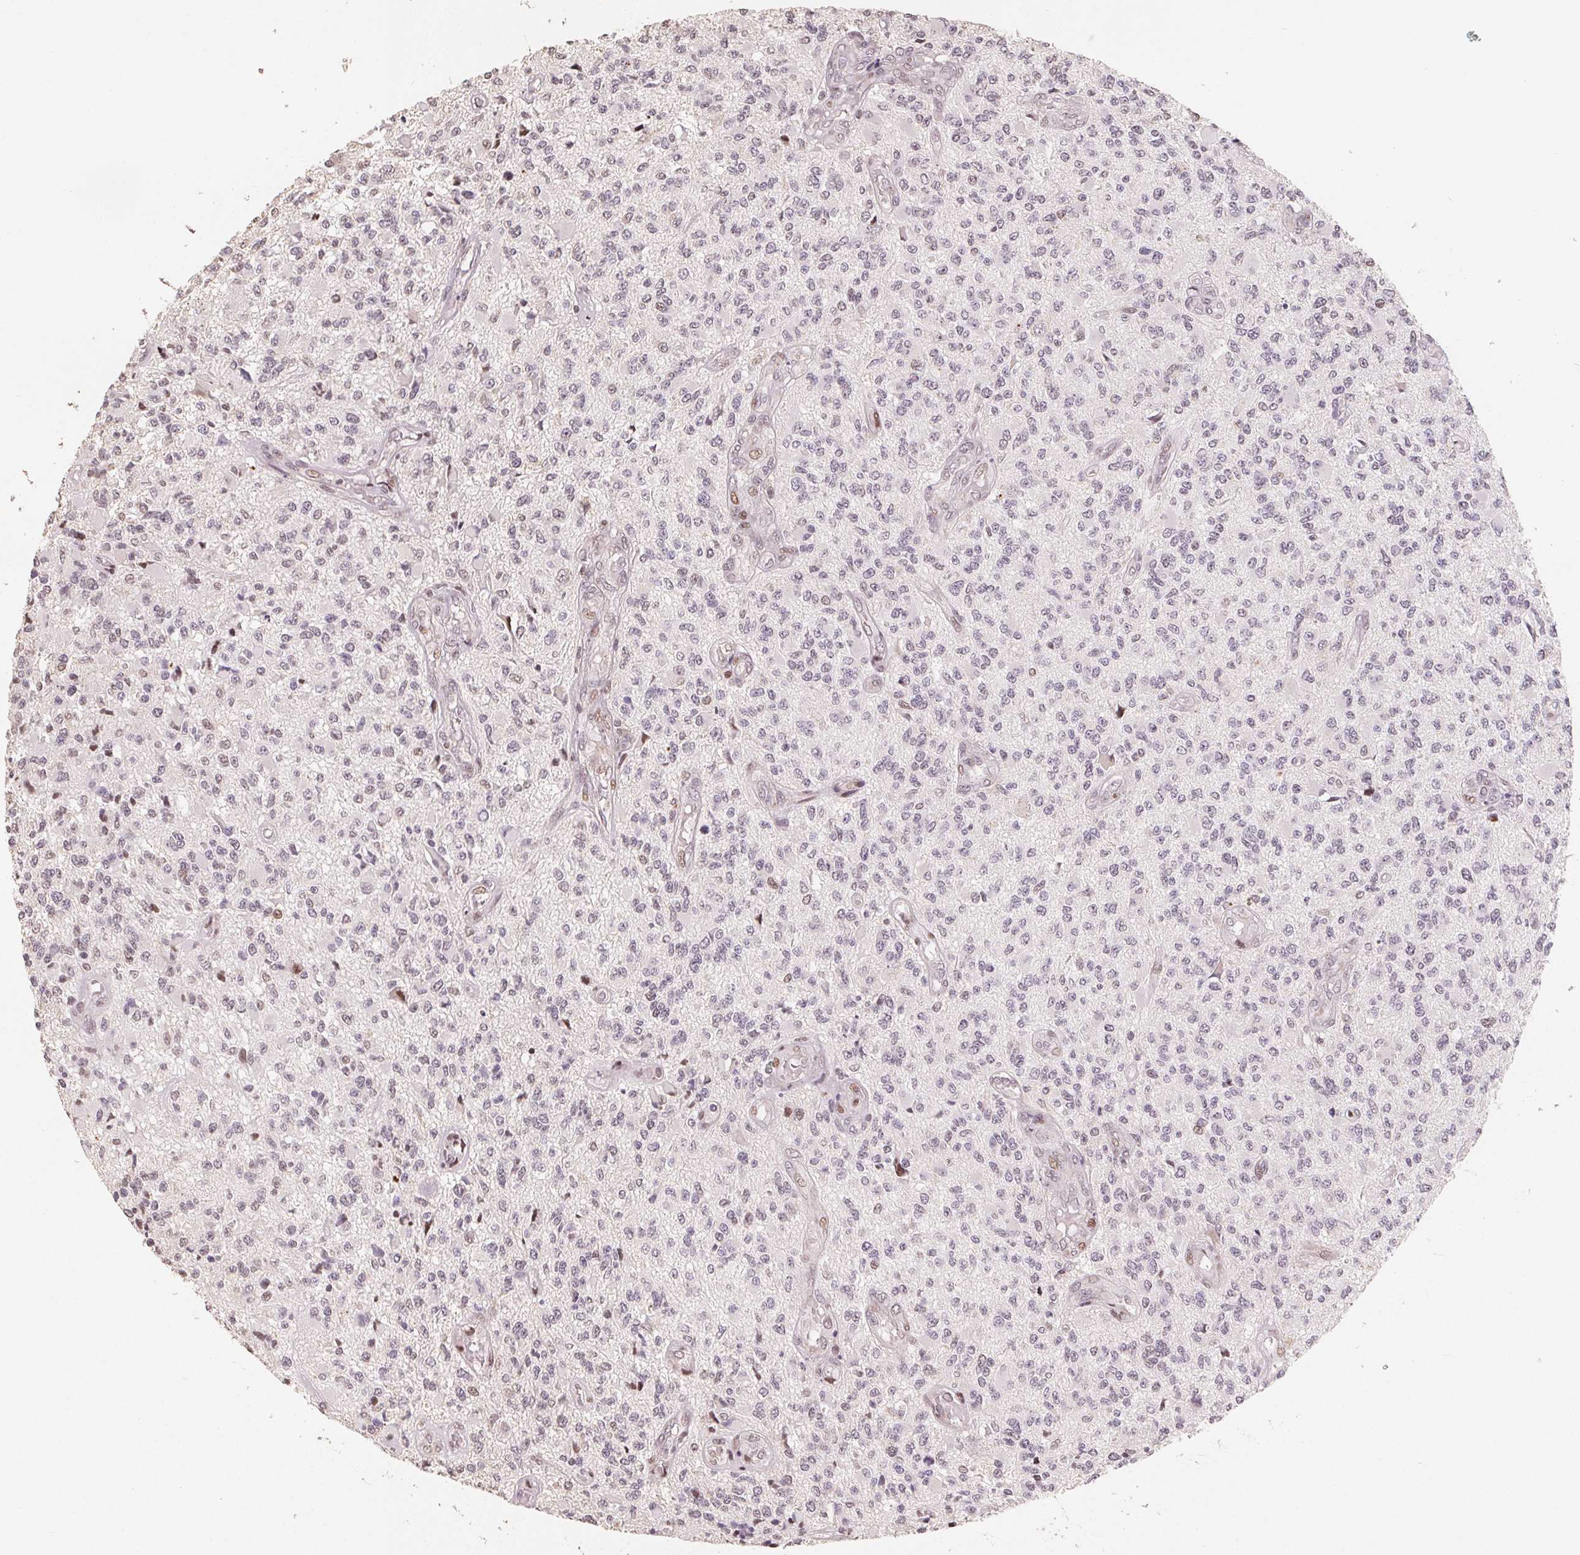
{"staining": {"intensity": "negative", "quantity": "none", "location": "none"}, "tissue": "glioma", "cell_type": "Tumor cells", "image_type": "cancer", "snomed": [{"axis": "morphology", "description": "Glioma, malignant, High grade"}, {"axis": "topography", "description": "Brain"}], "caption": "High magnification brightfield microscopy of glioma stained with DAB (3,3'-diaminobenzidine) (brown) and counterstained with hematoxylin (blue): tumor cells show no significant staining.", "gene": "CCDC138", "patient": {"sex": "female", "age": 63}}